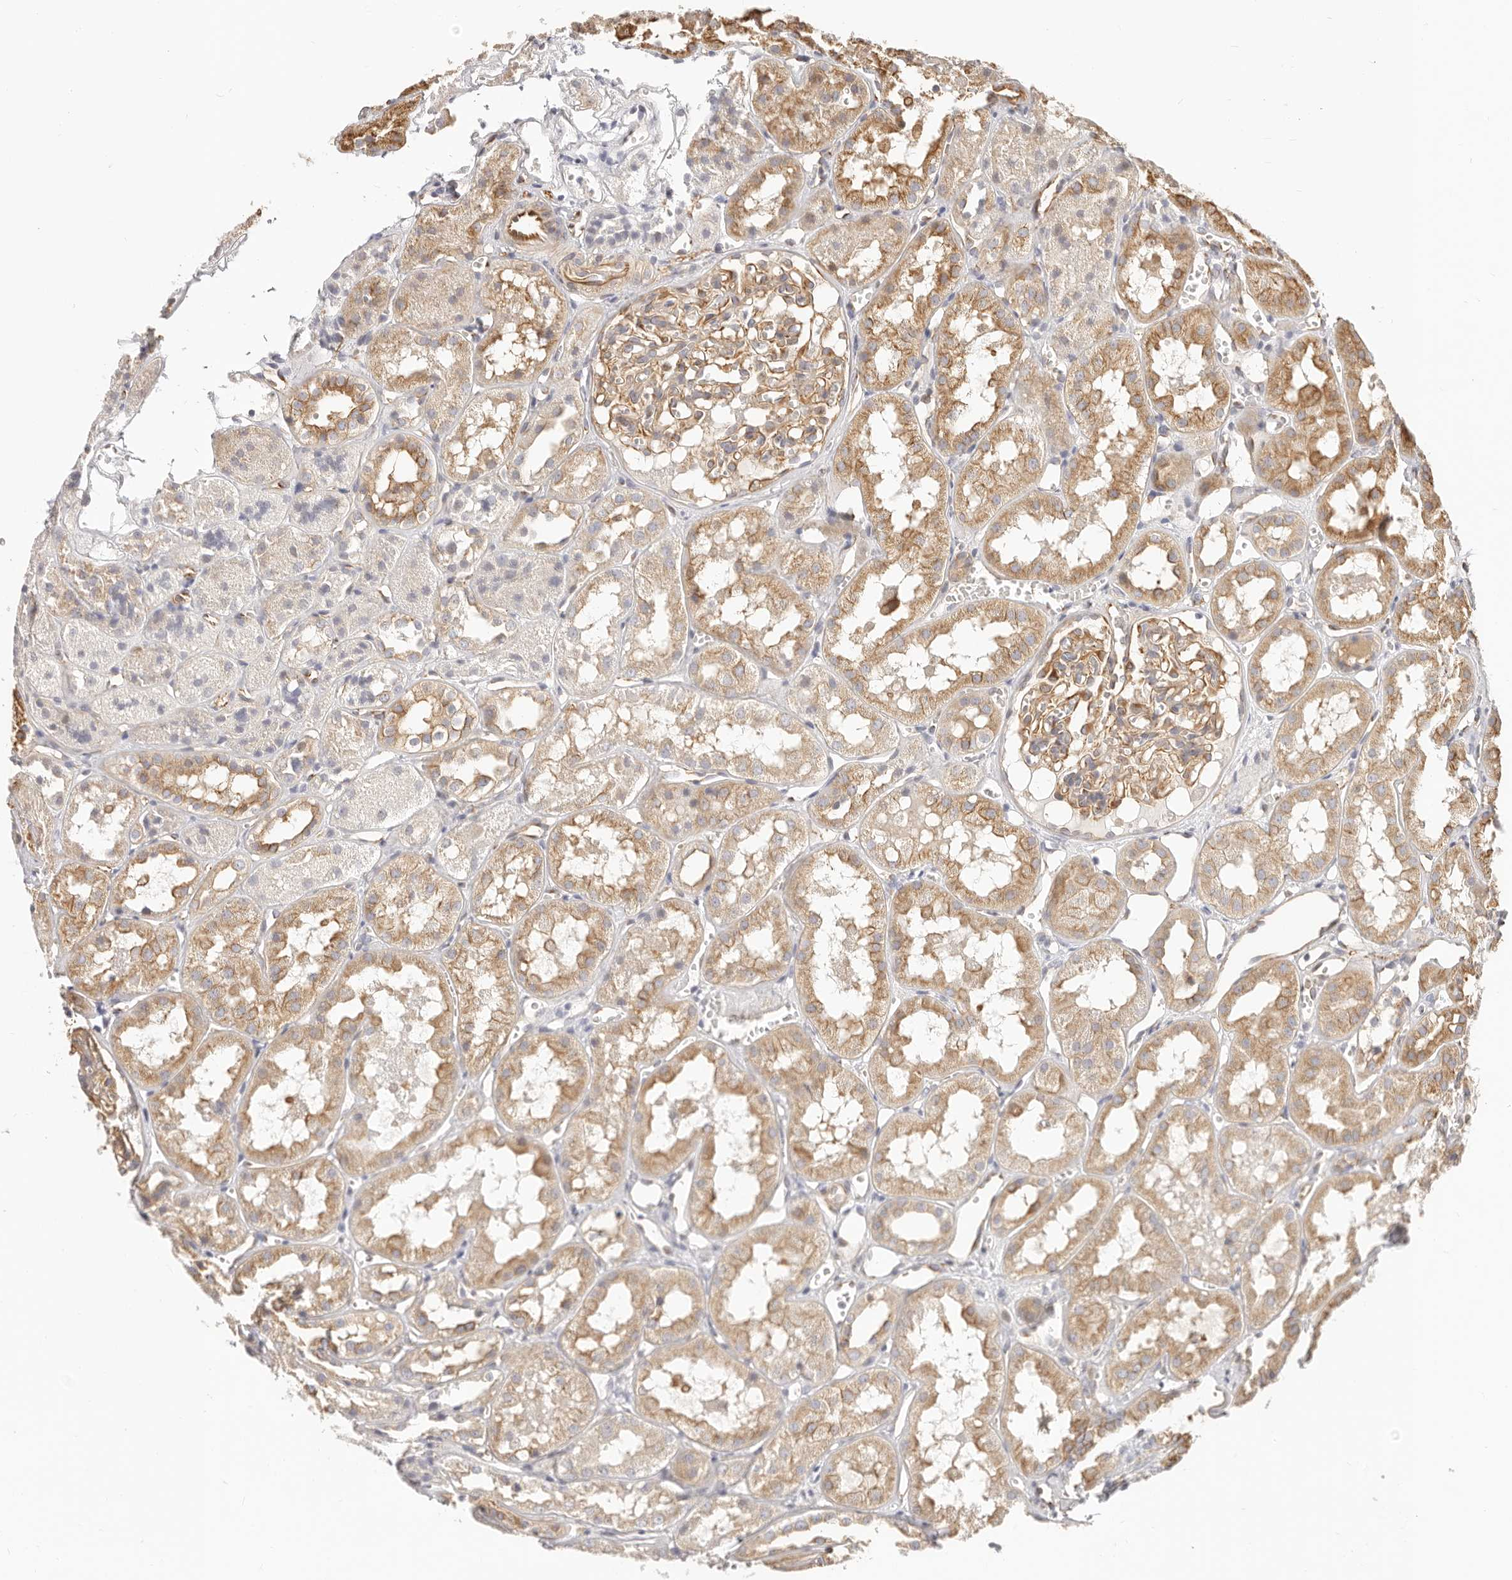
{"staining": {"intensity": "moderate", "quantity": "25%-75%", "location": "cytoplasmic/membranous"}, "tissue": "kidney", "cell_type": "Cells in glomeruli", "image_type": "normal", "snomed": [{"axis": "morphology", "description": "Normal tissue, NOS"}, {"axis": "topography", "description": "Kidney"}], "caption": "Immunohistochemical staining of normal kidney shows medium levels of moderate cytoplasmic/membranous positivity in approximately 25%-75% of cells in glomeruli.", "gene": "DTNBP1", "patient": {"sex": "male", "age": 16}}